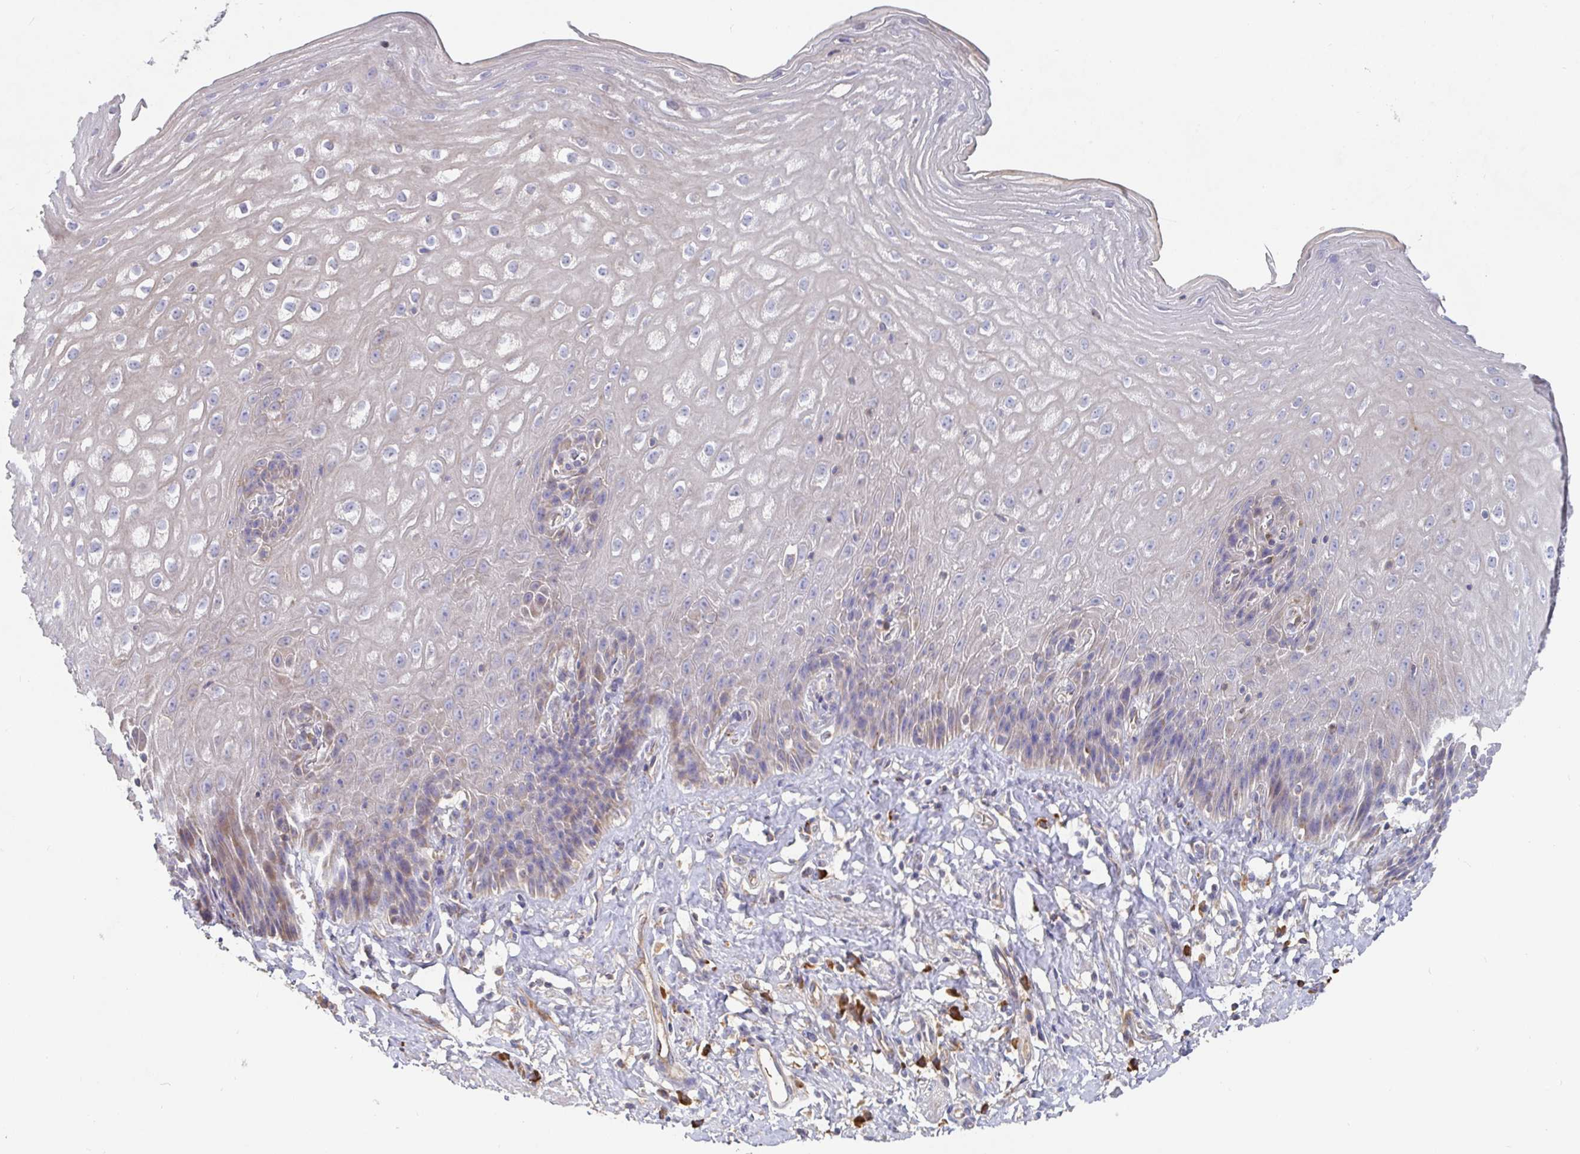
{"staining": {"intensity": "weak", "quantity": "25%-75%", "location": "cytoplasmic/membranous"}, "tissue": "esophagus", "cell_type": "Squamous epithelial cells", "image_type": "normal", "snomed": [{"axis": "morphology", "description": "Normal tissue, NOS"}, {"axis": "topography", "description": "Esophagus"}], "caption": "A low amount of weak cytoplasmic/membranous staining is present in about 25%-75% of squamous epithelial cells in benign esophagus. (DAB IHC, brown staining for protein, blue staining for nuclei).", "gene": "IRAK2", "patient": {"sex": "female", "age": 61}}